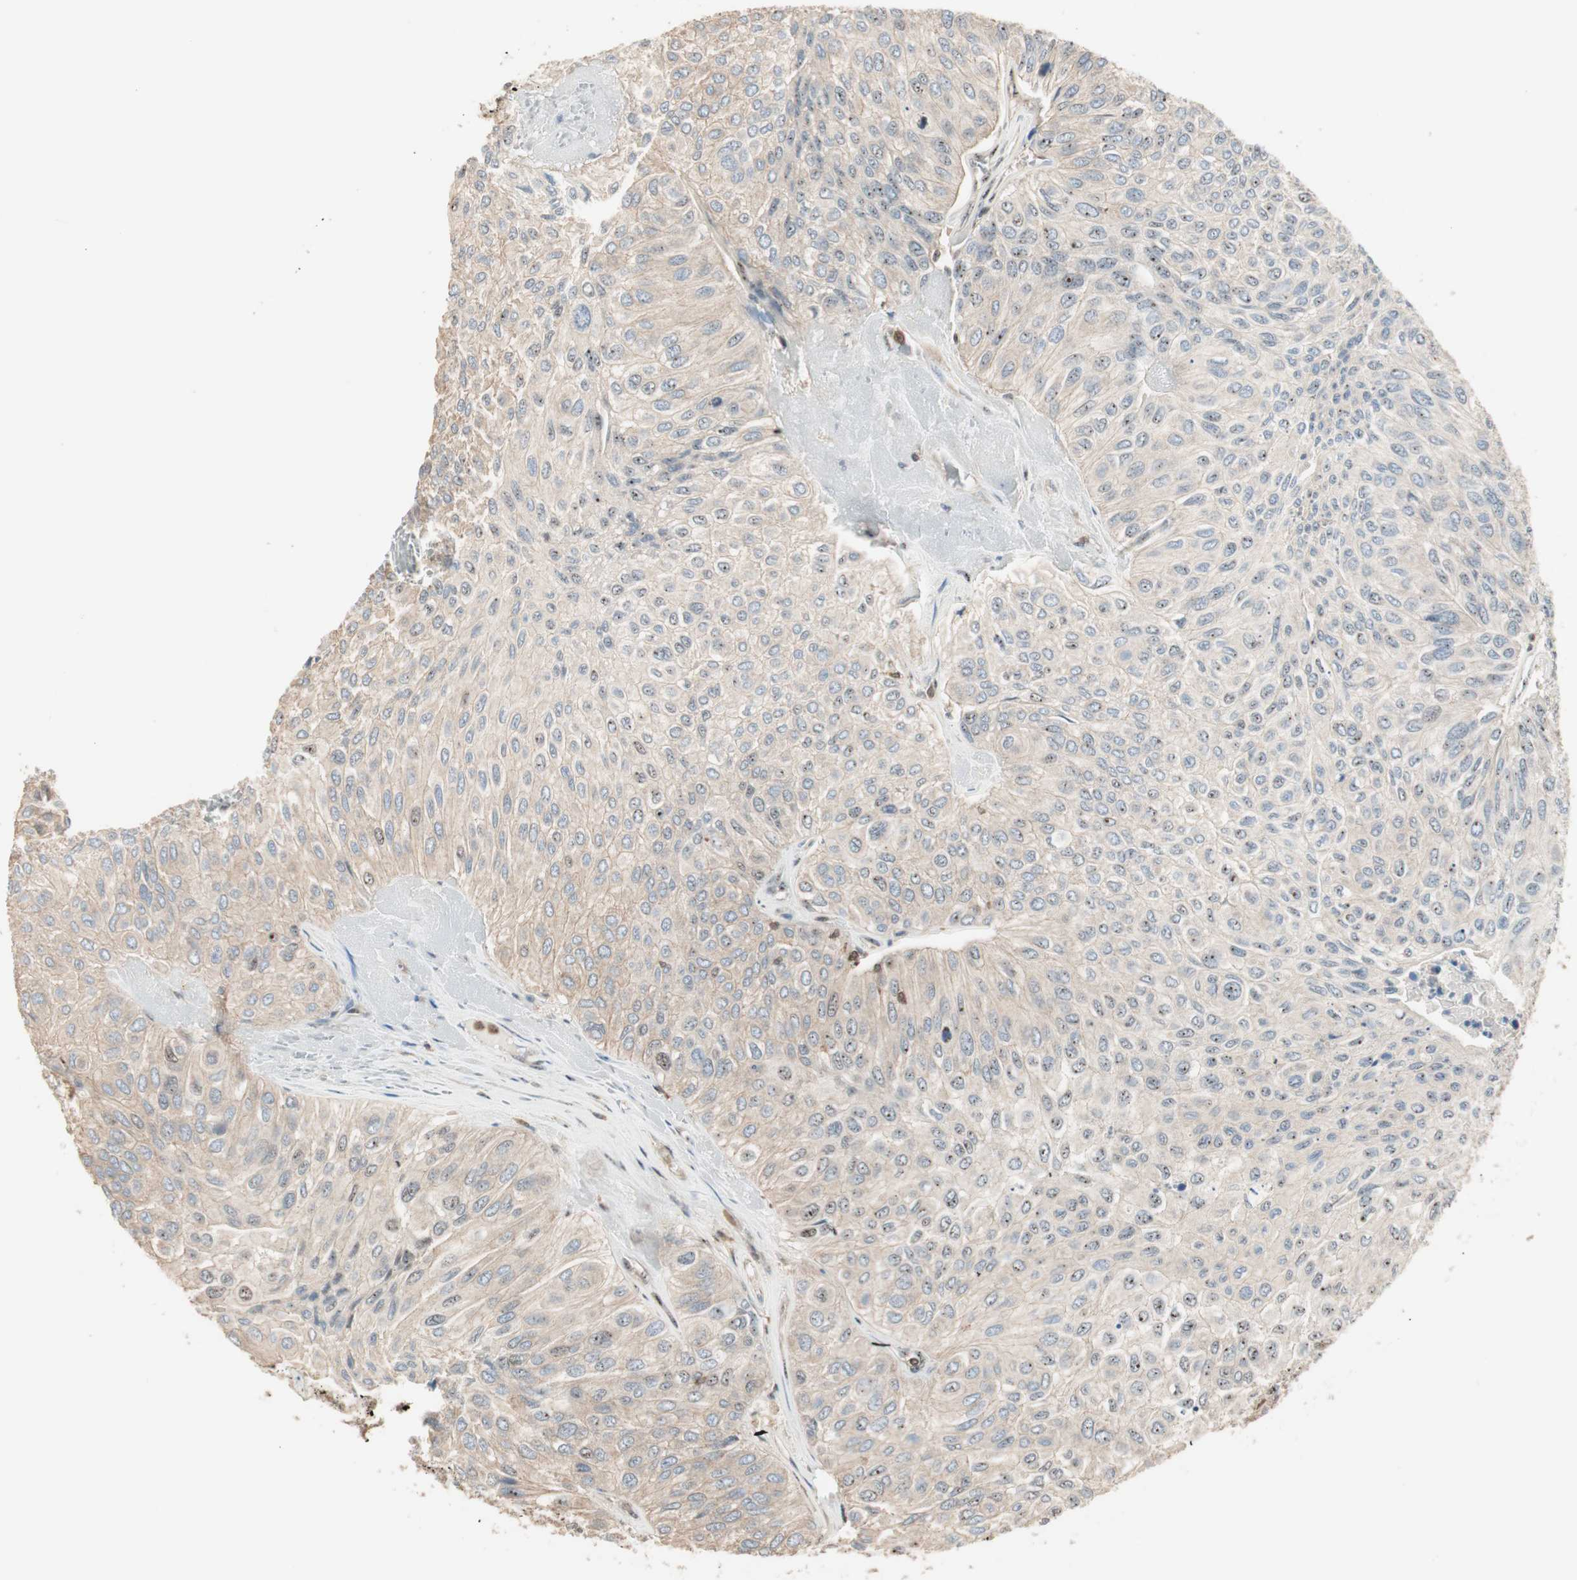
{"staining": {"intensity": "moderate", "quantity": "<25%", "location": "cytoplasmic/membranous,nuclear"}, "tissue": "urothelial cancer", "cell_type": "Tumor cells", "image_type": "cancer", "snomed": [{"axis": "morphology", "description": "Urothelial carcinoma, High grade"}, {"axis": "topography", "description": "Urinary bladder"}], "caption": "IHC histopathology image of neoplastic tissue: high-grade urothelial carcinoma stained using immunohistochemistry exhibits low levels of moderate protein expression localized specifically in the cytoplasmic/membranous and nuclear of tumor cells, appearing as a cytoplasmic/membranous and nuclear brown color.", "gene": "CRLF3", "patient": {"sex": "male", "age": 66}}